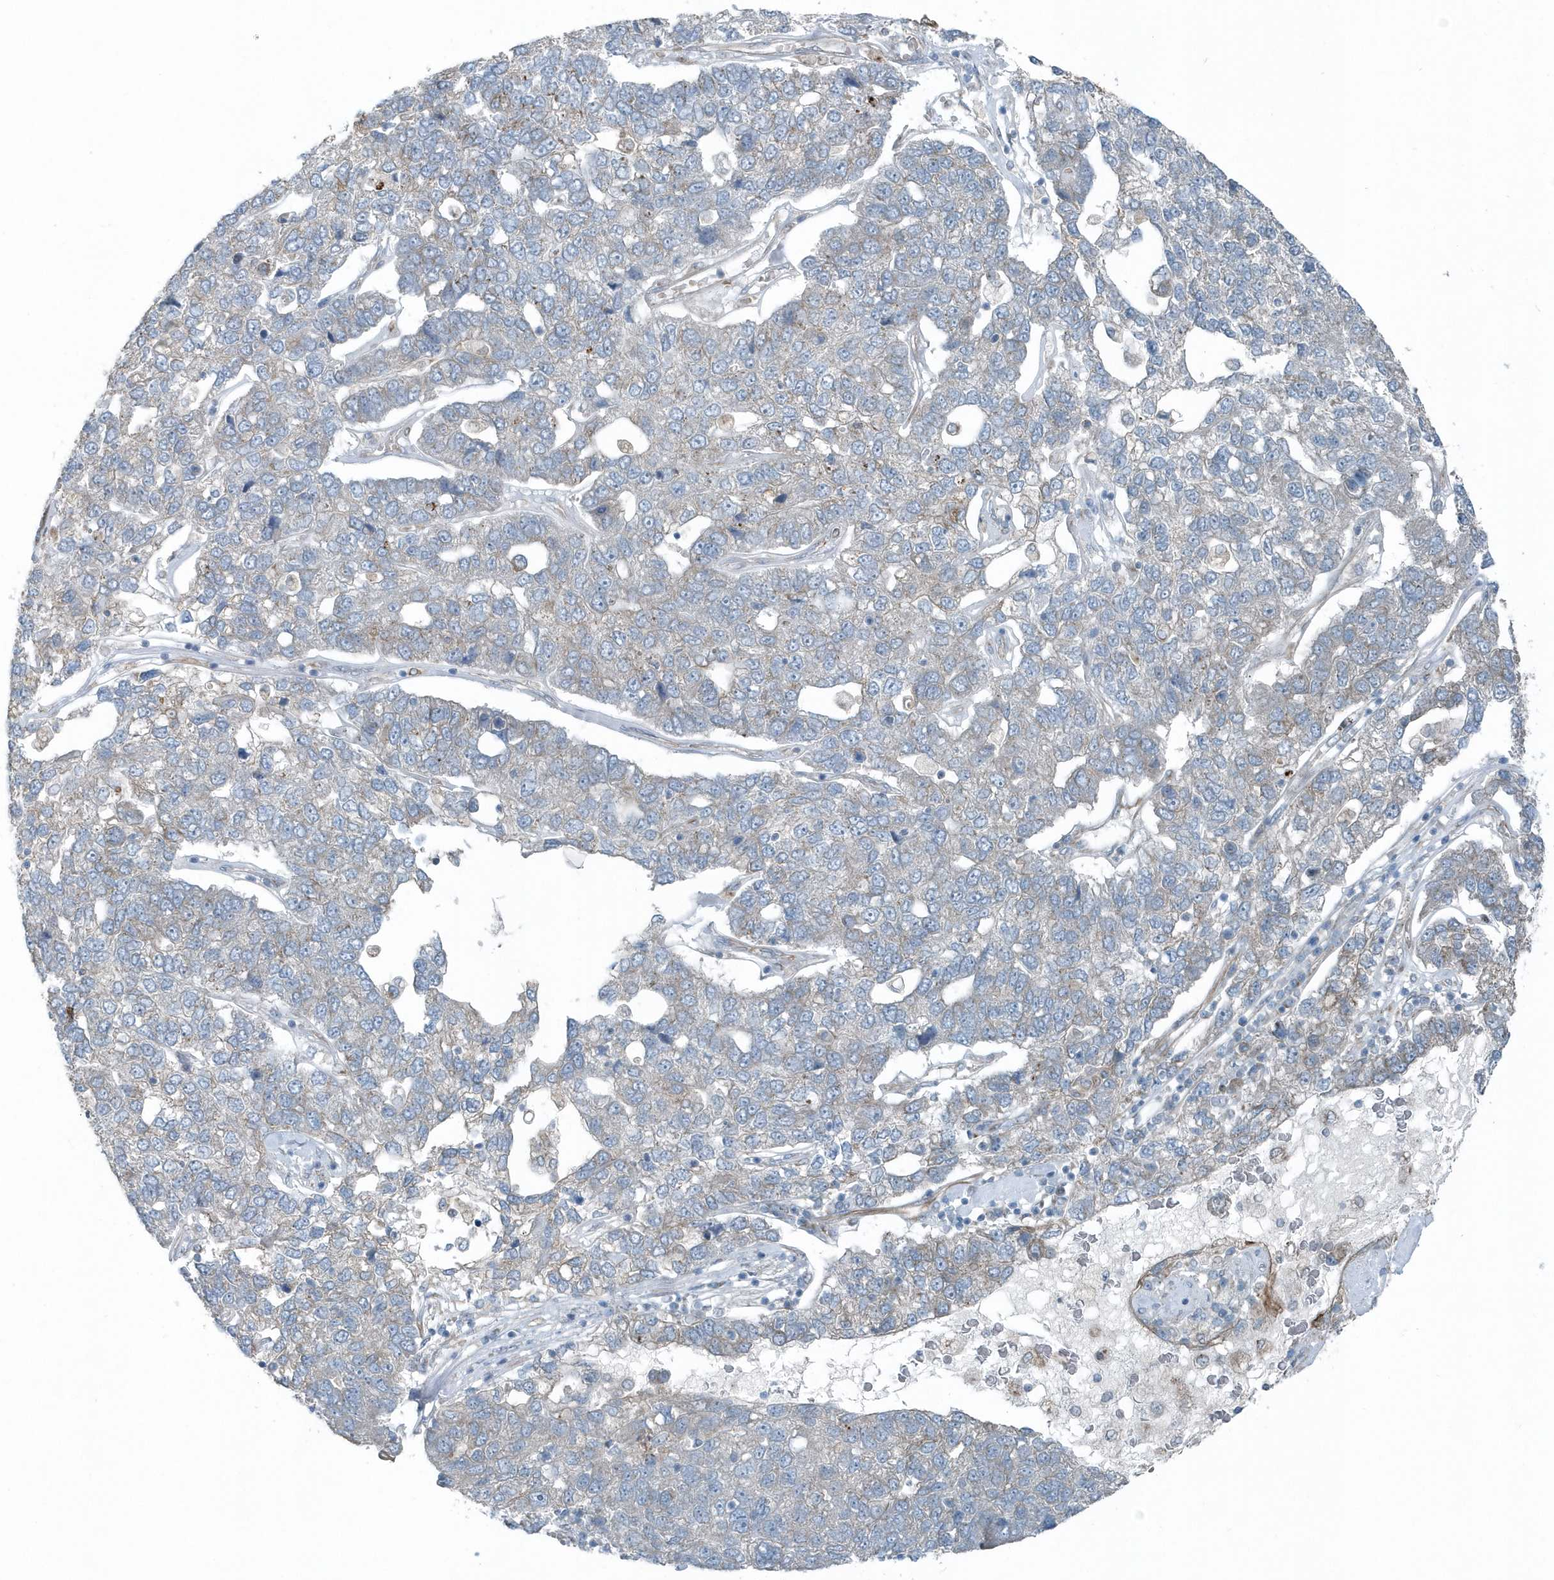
{"staining": {"intensity": "negative", "quantity": "none", "location": "none"}, "tissue": "pancreatic cancer", "cell_type": "Tumor cells", "image_type": "cancer", "snomed": [{"axis": "morphology", "description": "Adenocarcinoma, NOS"}, {"axis": "topography", "description": "Pancreas"}], "caption": "IHC image of human pancreatic adenocarcinoma stained for a protein (brown), which exhibits no expression in tumor cells.", "gene": "GCC2", "patient": {"sex": "female", "age": 61}}